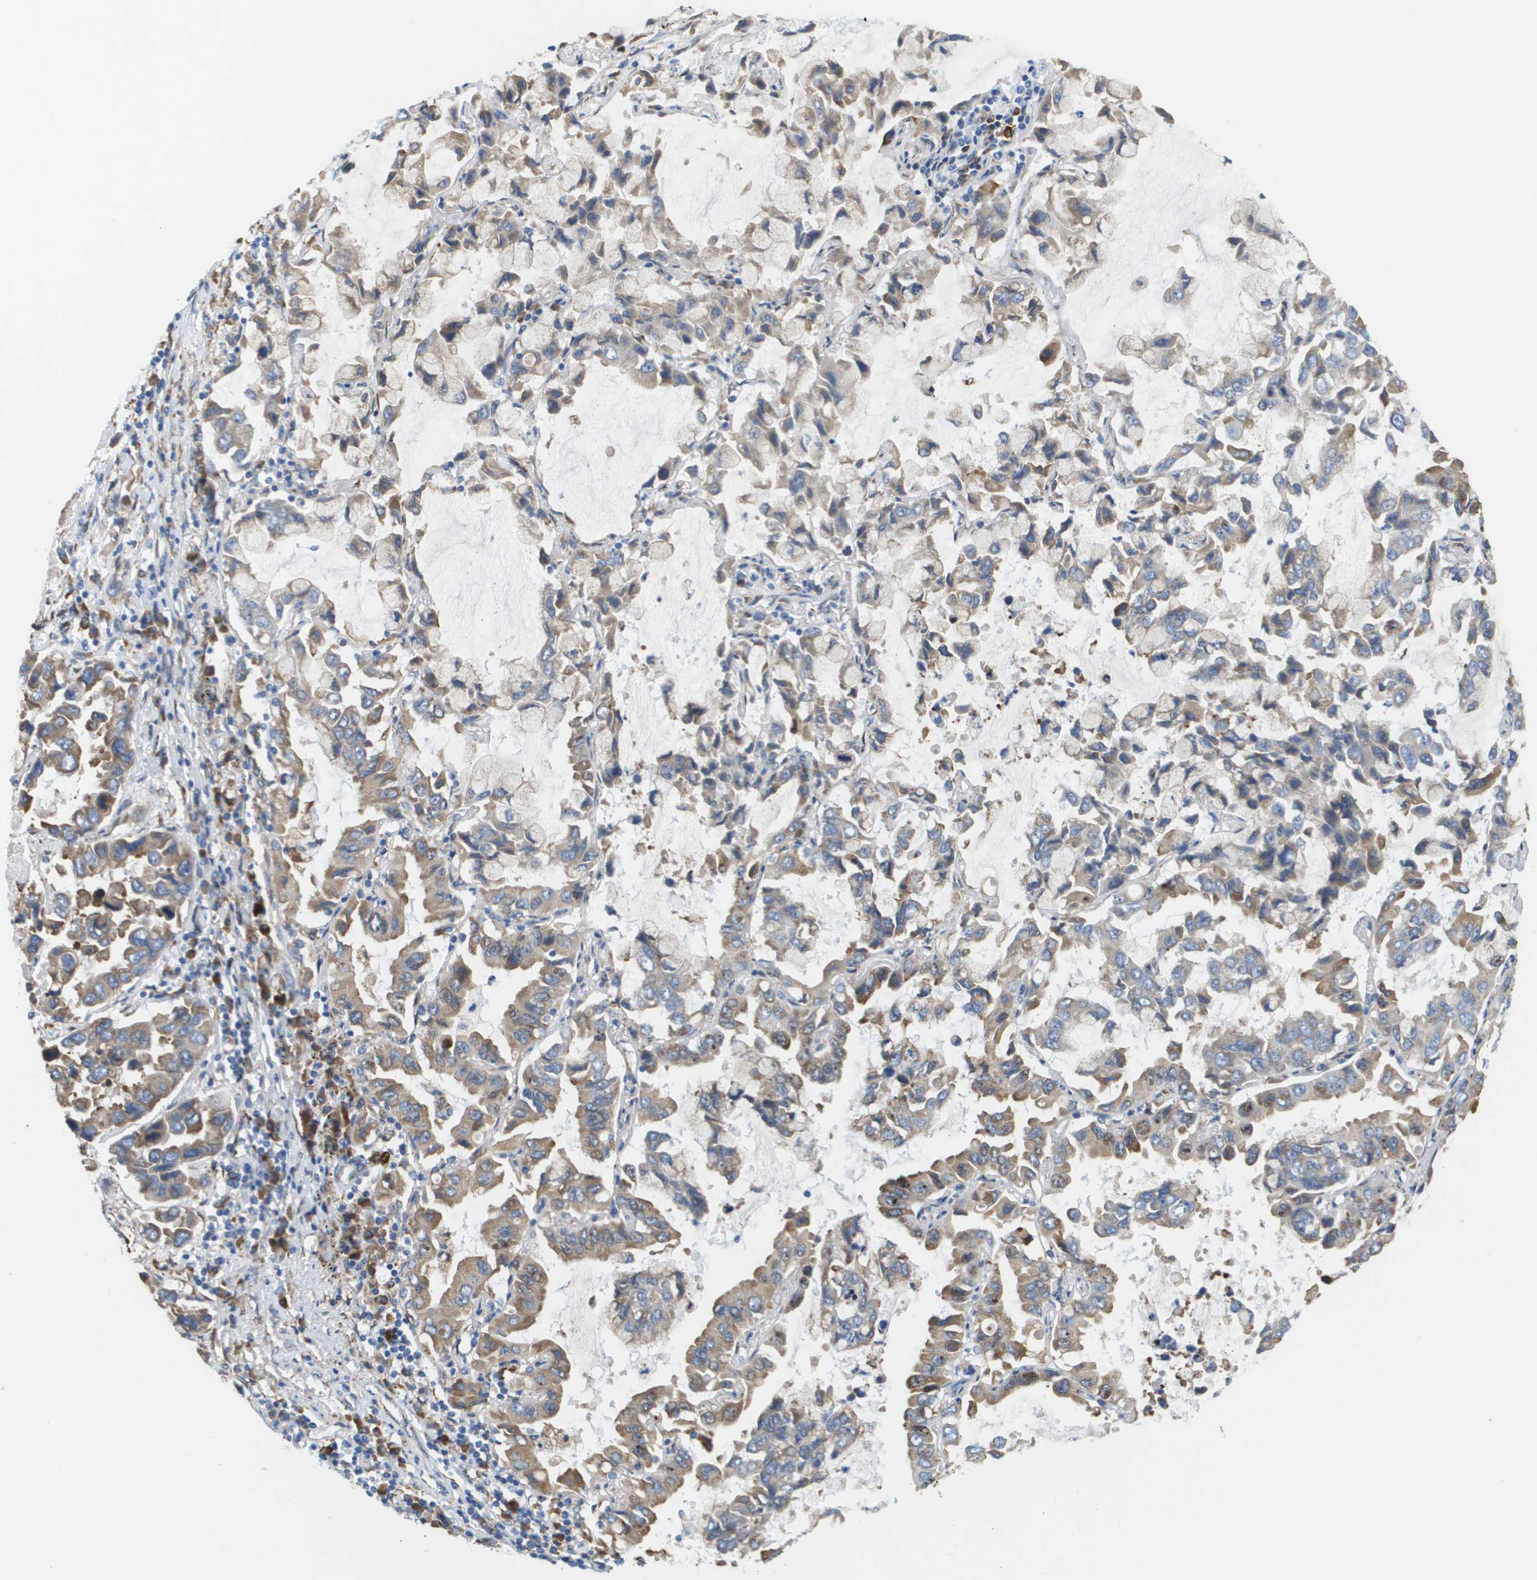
{"staining": {"intensity": "weak", "quantity": "25%-75%", "location": "cytoplasmic/membranous"}, "tissue": "lung cancer", "cell_type": "Tumor cells", "image_type": "cancer", "snomed": [{"axis": "morphology", "description": "Adenocarcinoma, NOS"}, {"axis": "topography", "description": "Lung"}], "caption": "Protein expression analysis of lung adenocarcinoma exhibits weak cytoplasmic/membranous expression in approximately 25%-75% of tumor cells. The staining was performed using DAB, with brown indicating positive protein expression. Nuclei are stained blue with hematoxylin.", "gene": "ST3GAL2", "patient": {"sex": "male", "age": 64}}